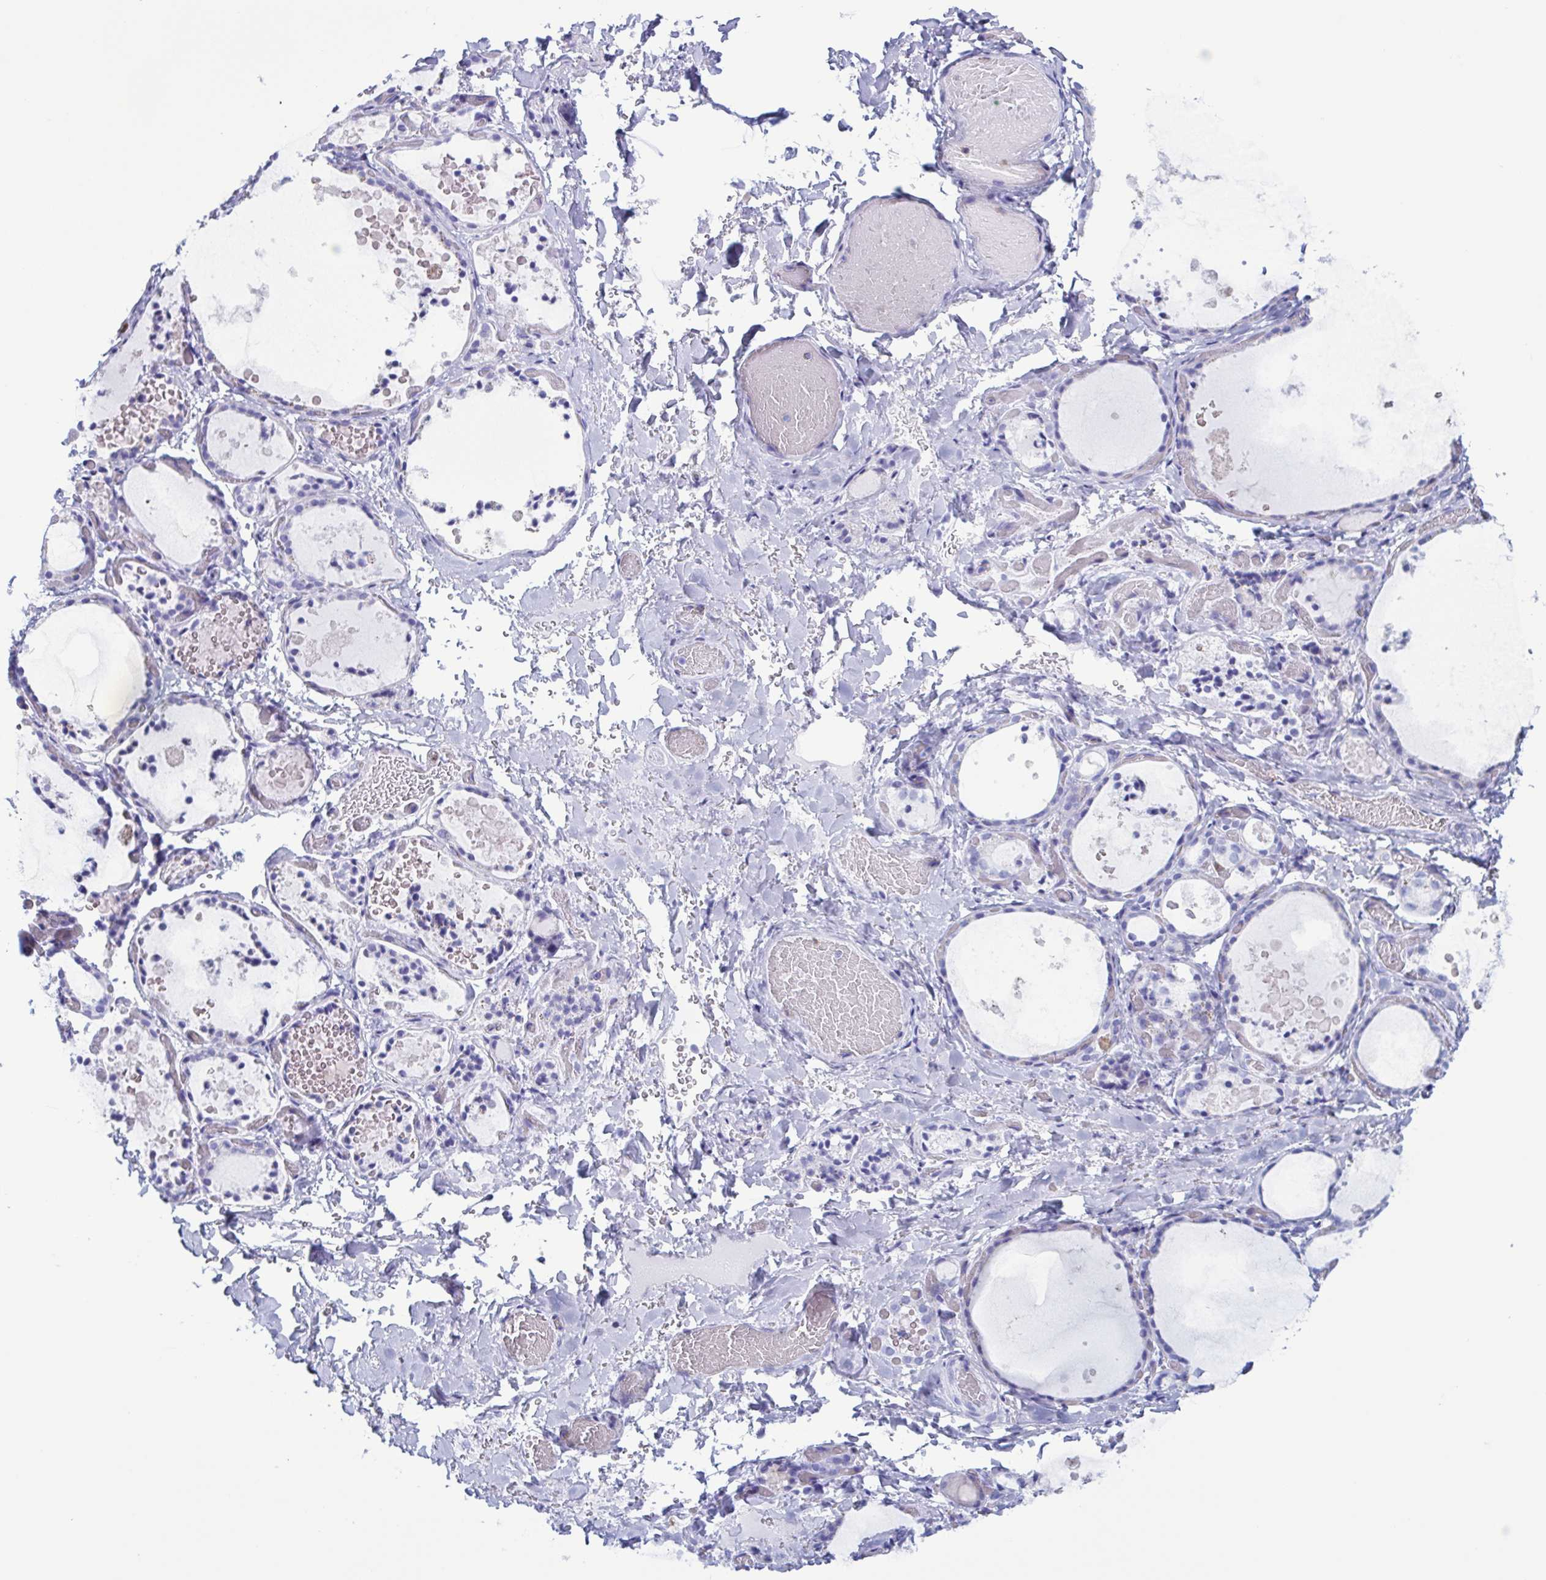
{"staining": {"intensity": "negative", "quantity": "none", "location": "none"}, "tissue": "thyroid gland", "cell_type": "Glandular cells", "image_type": "normal", "snomed": [{"axis": "morphology", "description": "Normal tissue, NOS"}, {"axis": "topography", "description": "Thyroid gland"}], "caption": "An image of thyroid gland stained for a protein displays no brown staining in glandular cells.", "gene": "LTF", "patient": {"sex": "female", "age": 56}}